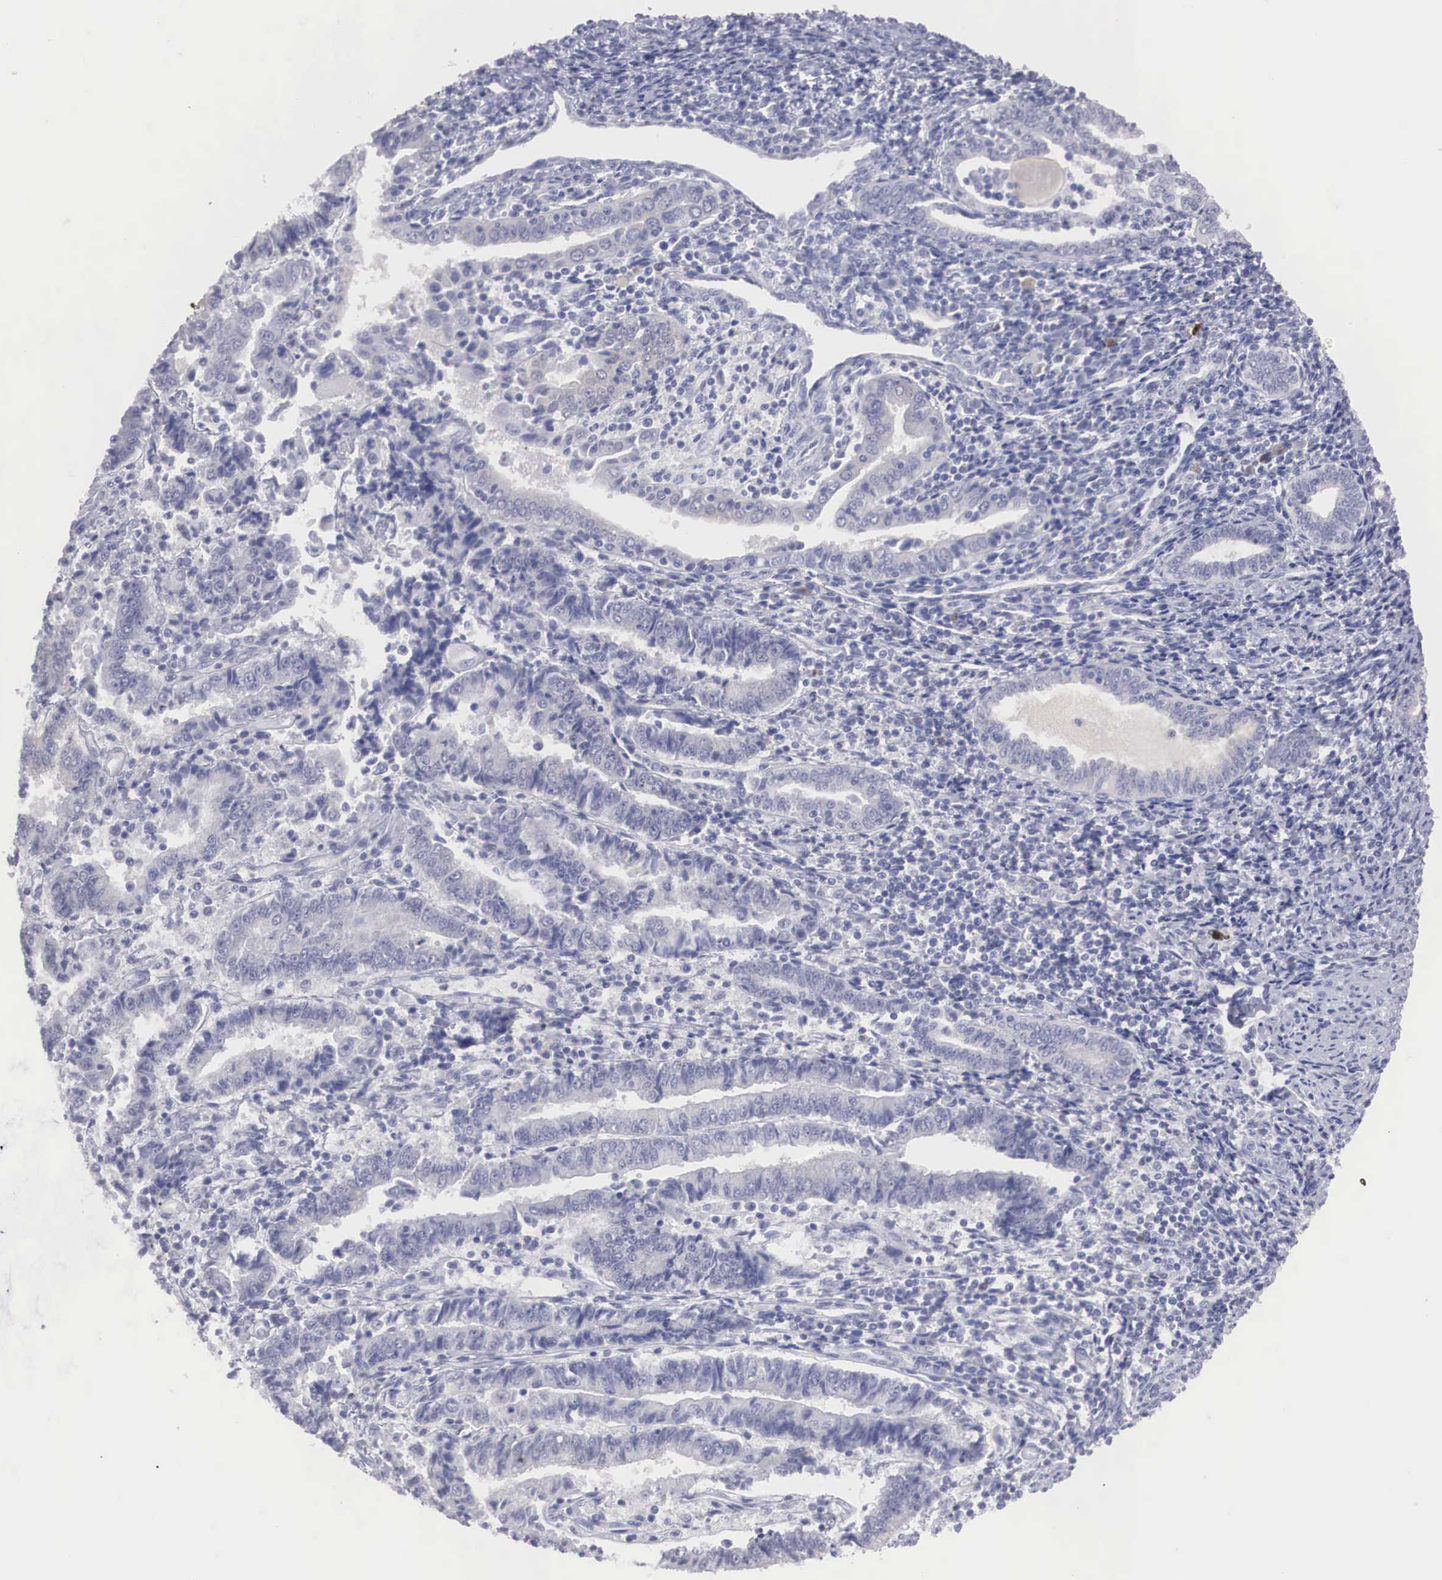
{"staining": {"intensity": "negative", "quantity": "none", "location": "none"}, "tissue": "endometrial cancer", "cell_type": "Tumor cells", "image_type": "cancer", "snomed": [{"axis": "morphology", "description": "Adenocarcinoma, NOS"}, {"axis": "topography", "description": "Endometrium"}], "caption": "Immunohistochemistry image of neoplastic tissue: endometrial adenocarcinoma stained with DAB exhibits no significant protein positivity in tumor cells.", "gene": "REPS2", "patient": {"sex": "female", "age": 75}}